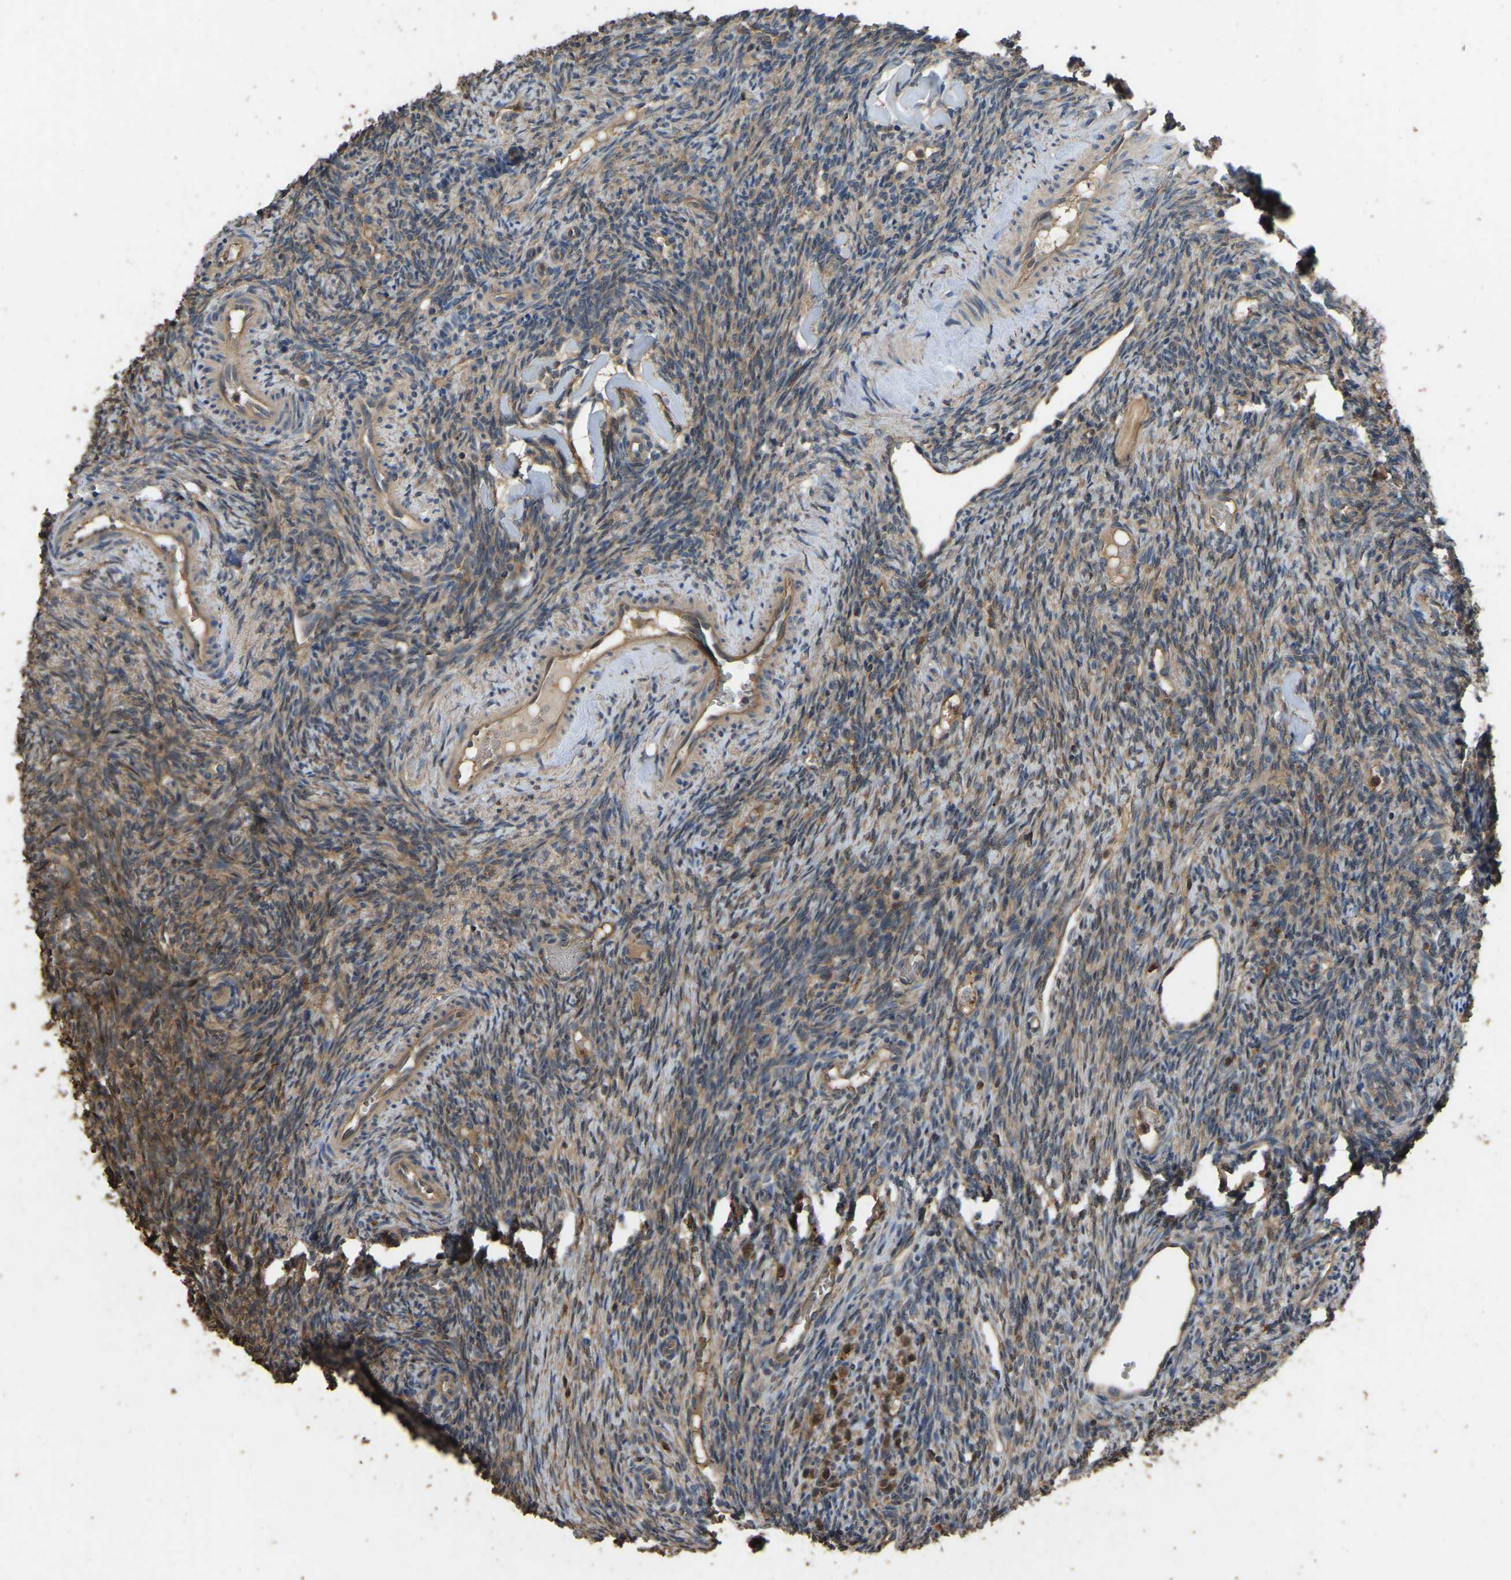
{"staining": {"intensity": "strong", "quantity": ">75%", "location": "cytoplasmic/membranous"}, "tissue": "ovary", "cell_type": "Follicle cells", "image_type": "normal", "snomed": [{"axis": "morphology", "description": "Normal tissue, NOS"}, {"axis": "topography", "description": "Ovary"}], "caption": "High-magnification brightfield microscopy of normal ovary stained with DAB (3,3'-diaminobenzidine) (brown) and counterstained with hematoxylin (blue). follicle cells exhibit strong cytoplasmic/membranous staining is identified in about>75% of cells.", "gene": "FHIT", "patient": {"sex": "female", "age": 41}}